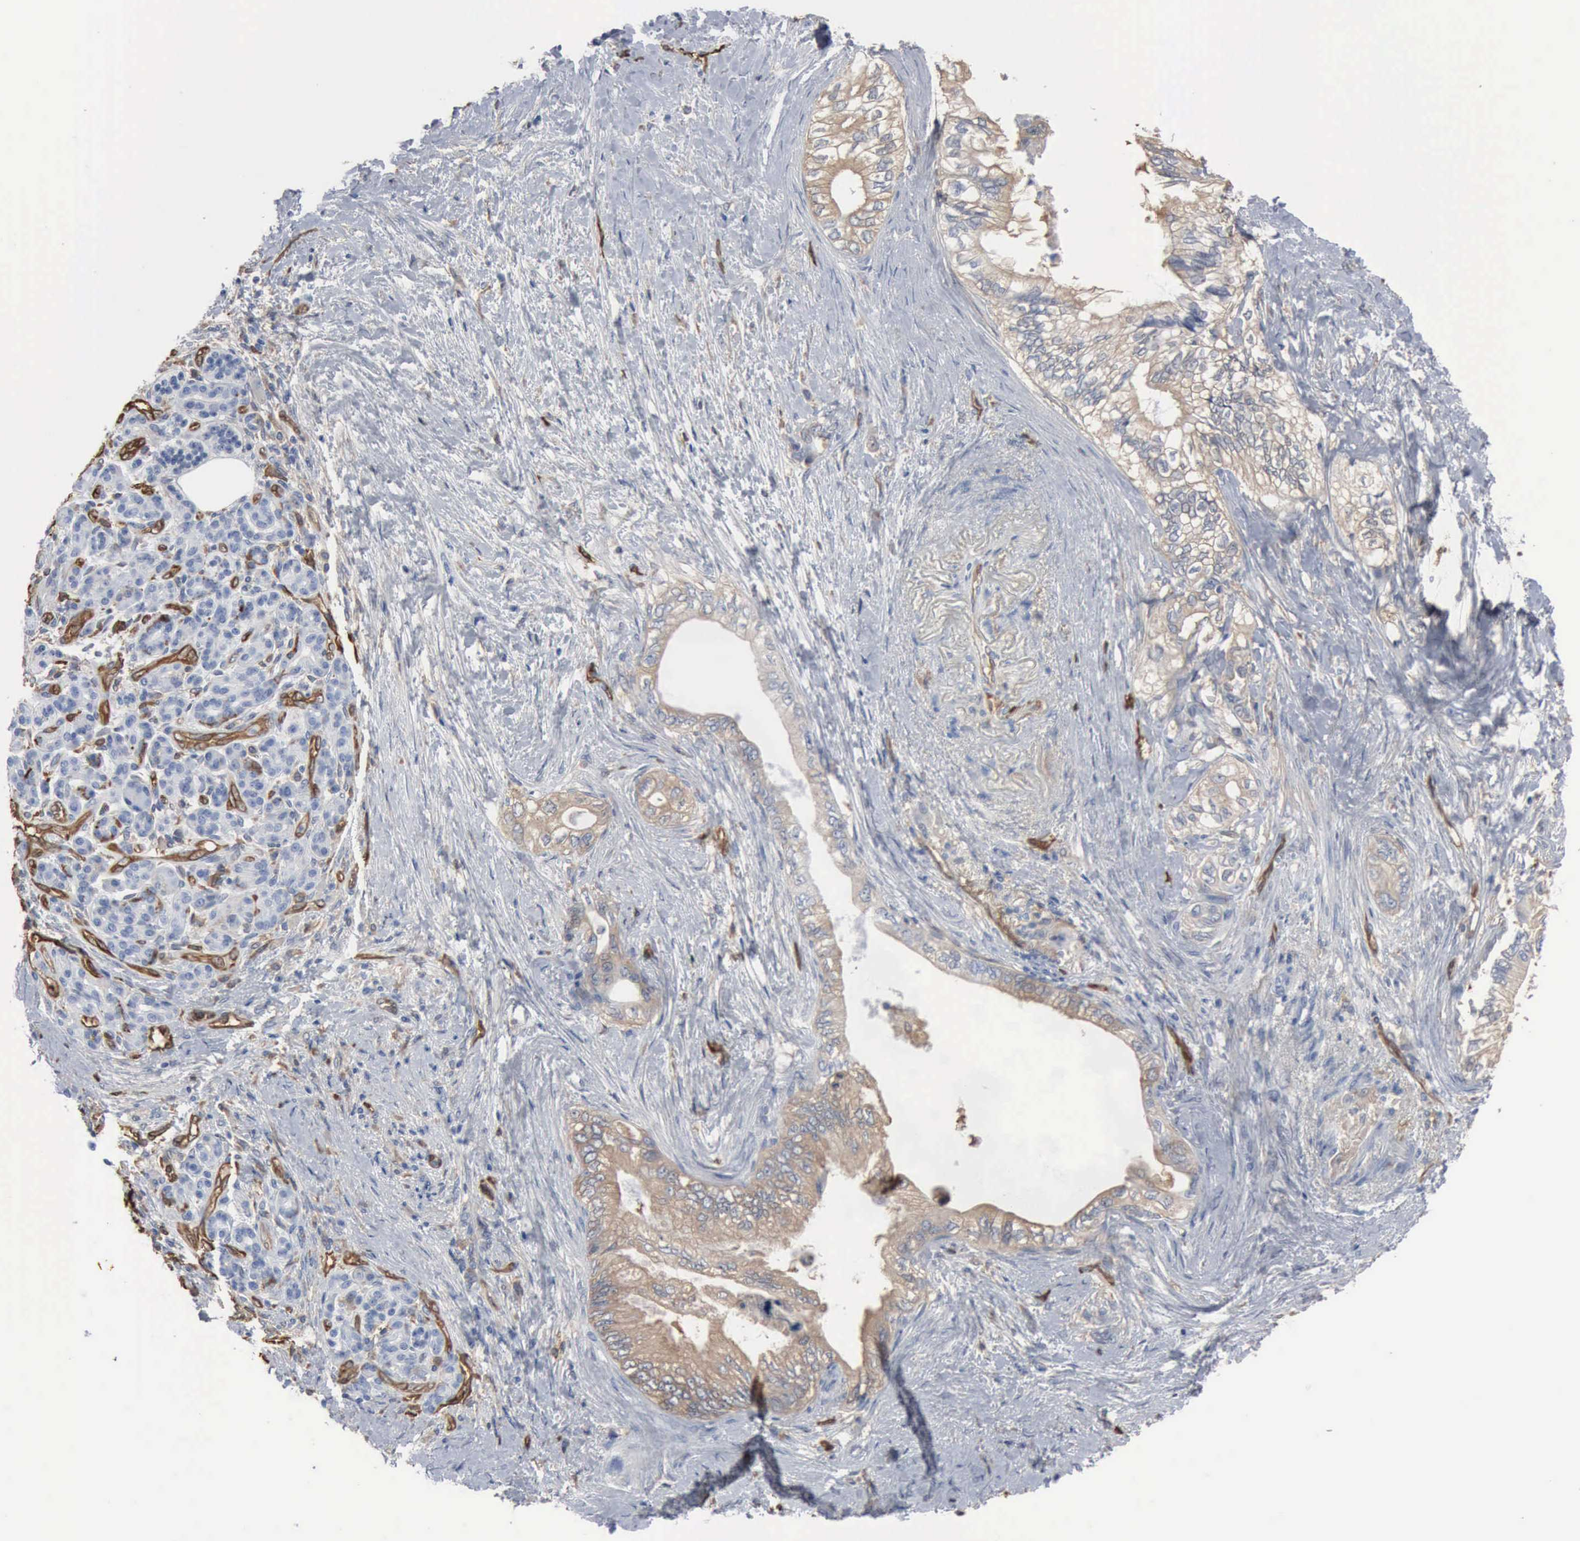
{"staining": {"intensity": "weak", "quantity": ">75%", "location": "cytoplasmic/membranous"}, "tissue": "pancreatic cancer", "cell_type": "Tumor cells", "image_type": "cancer", "snomed": [{"axis": "morphology", "description": "Adenocarcinoma, NOS"}, {"axis": "topography", "description": "Pancreas"}], "caption": "Pancreatic cancer stained for a protein displays weak cytoplasmic/membranous positivity in tumor cells.", "gene": "FSCN1", "patient": {"sex": "female", "age": 66}}